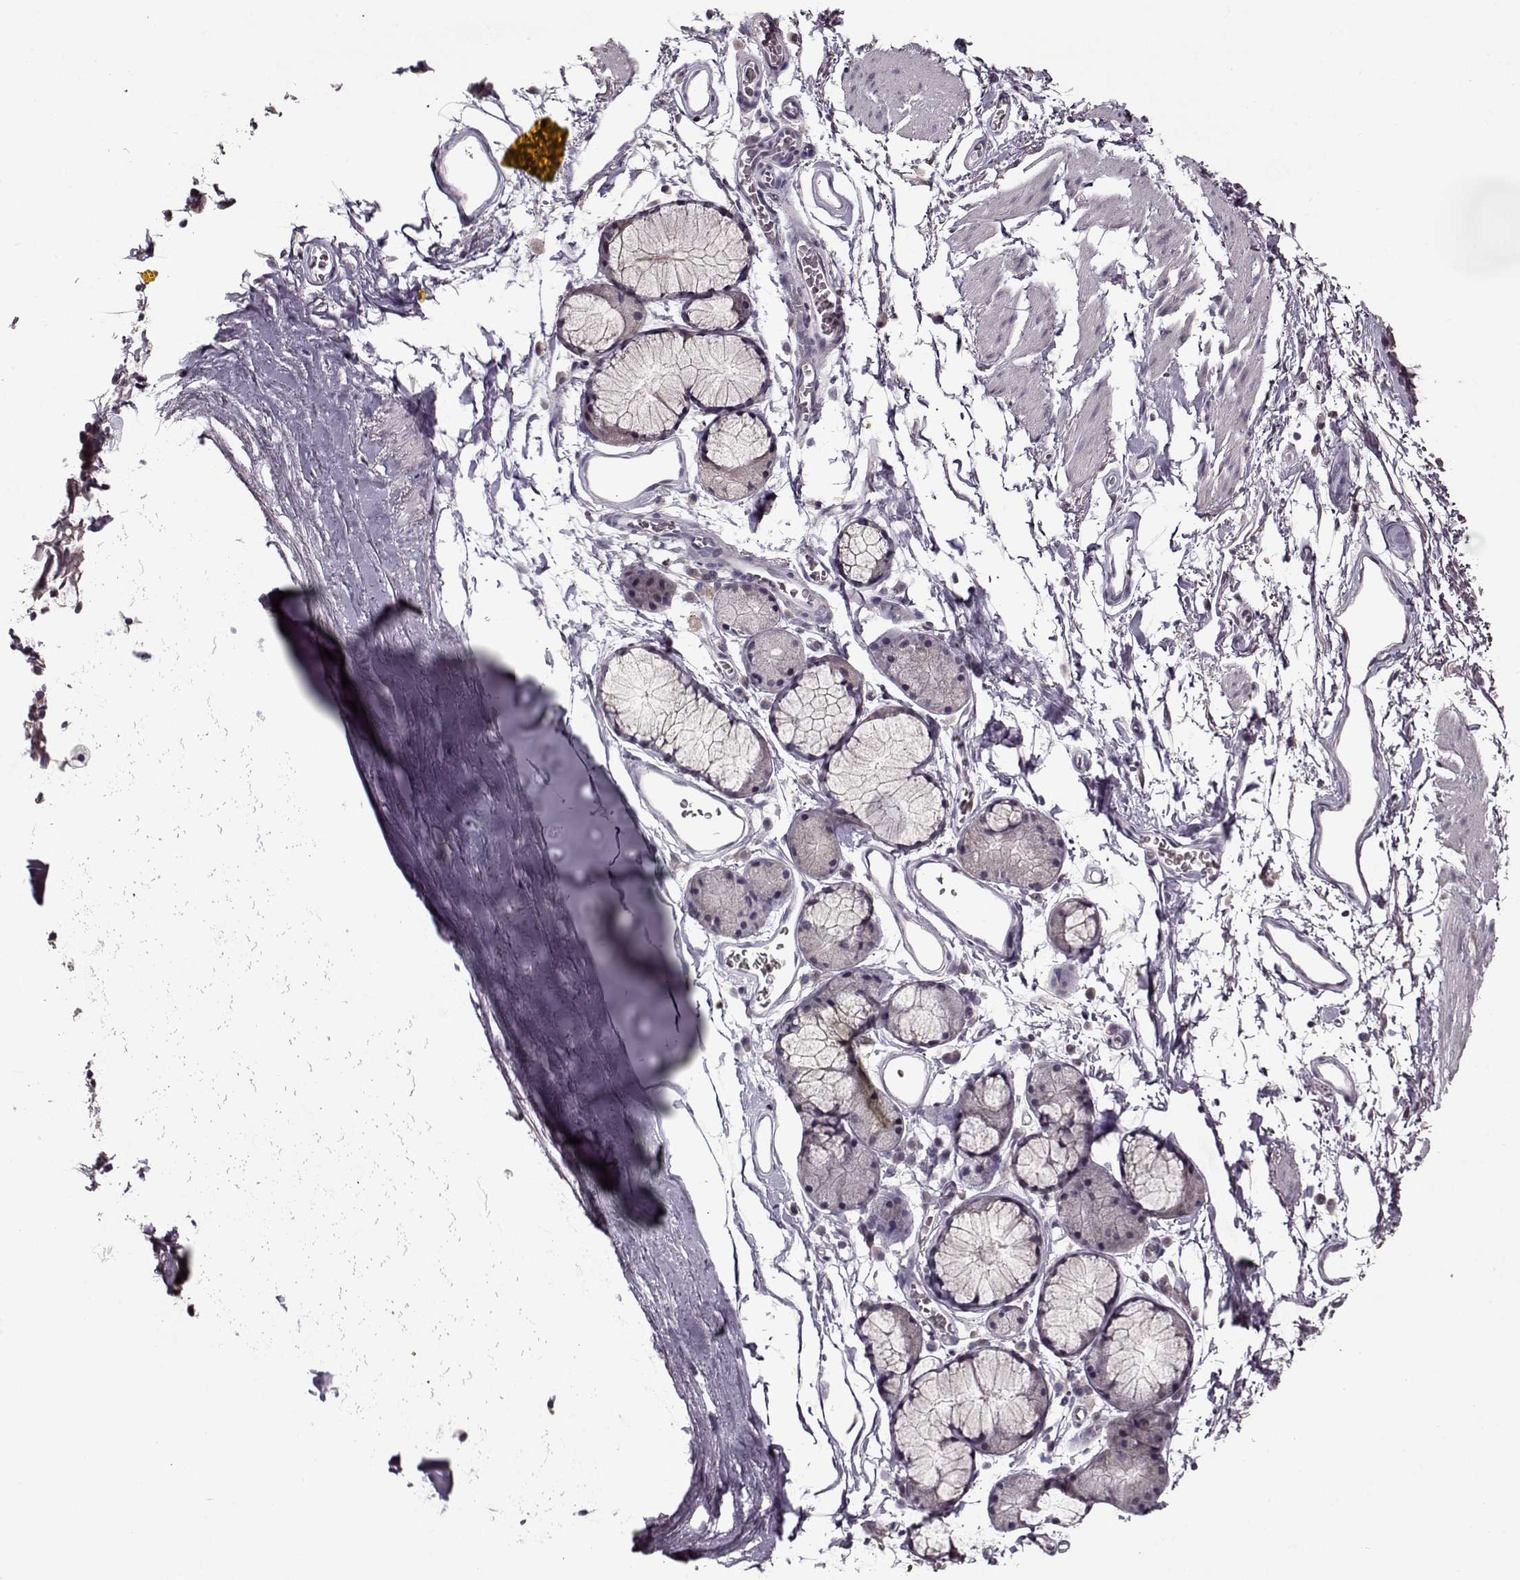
{"staining": {"intensity": "negative", "quantity": "none", "location": "none"}, "tissue": "soft tissue", "cell_type": "Chondrocytes", "image_type": "normal", "snomed": [{"axis": "morphology", "description": "Normal tissue, NOS"}, {"axis": "topography", "description": "Cartilage tissue"}, {"axis": "topography", "description": "Bronchus"}], "caption": "A high-resolution micrograph shows immunohistochemistry (IHC) staining of benign soft tissue, which displays no significant positivity in chondrocytes. The staining is performed using DAB brown chromogen with nuclei counter-stained in using hematoxylin.", "gene": "ACOT11", "patient": {"sex": "female", "age": 79}}